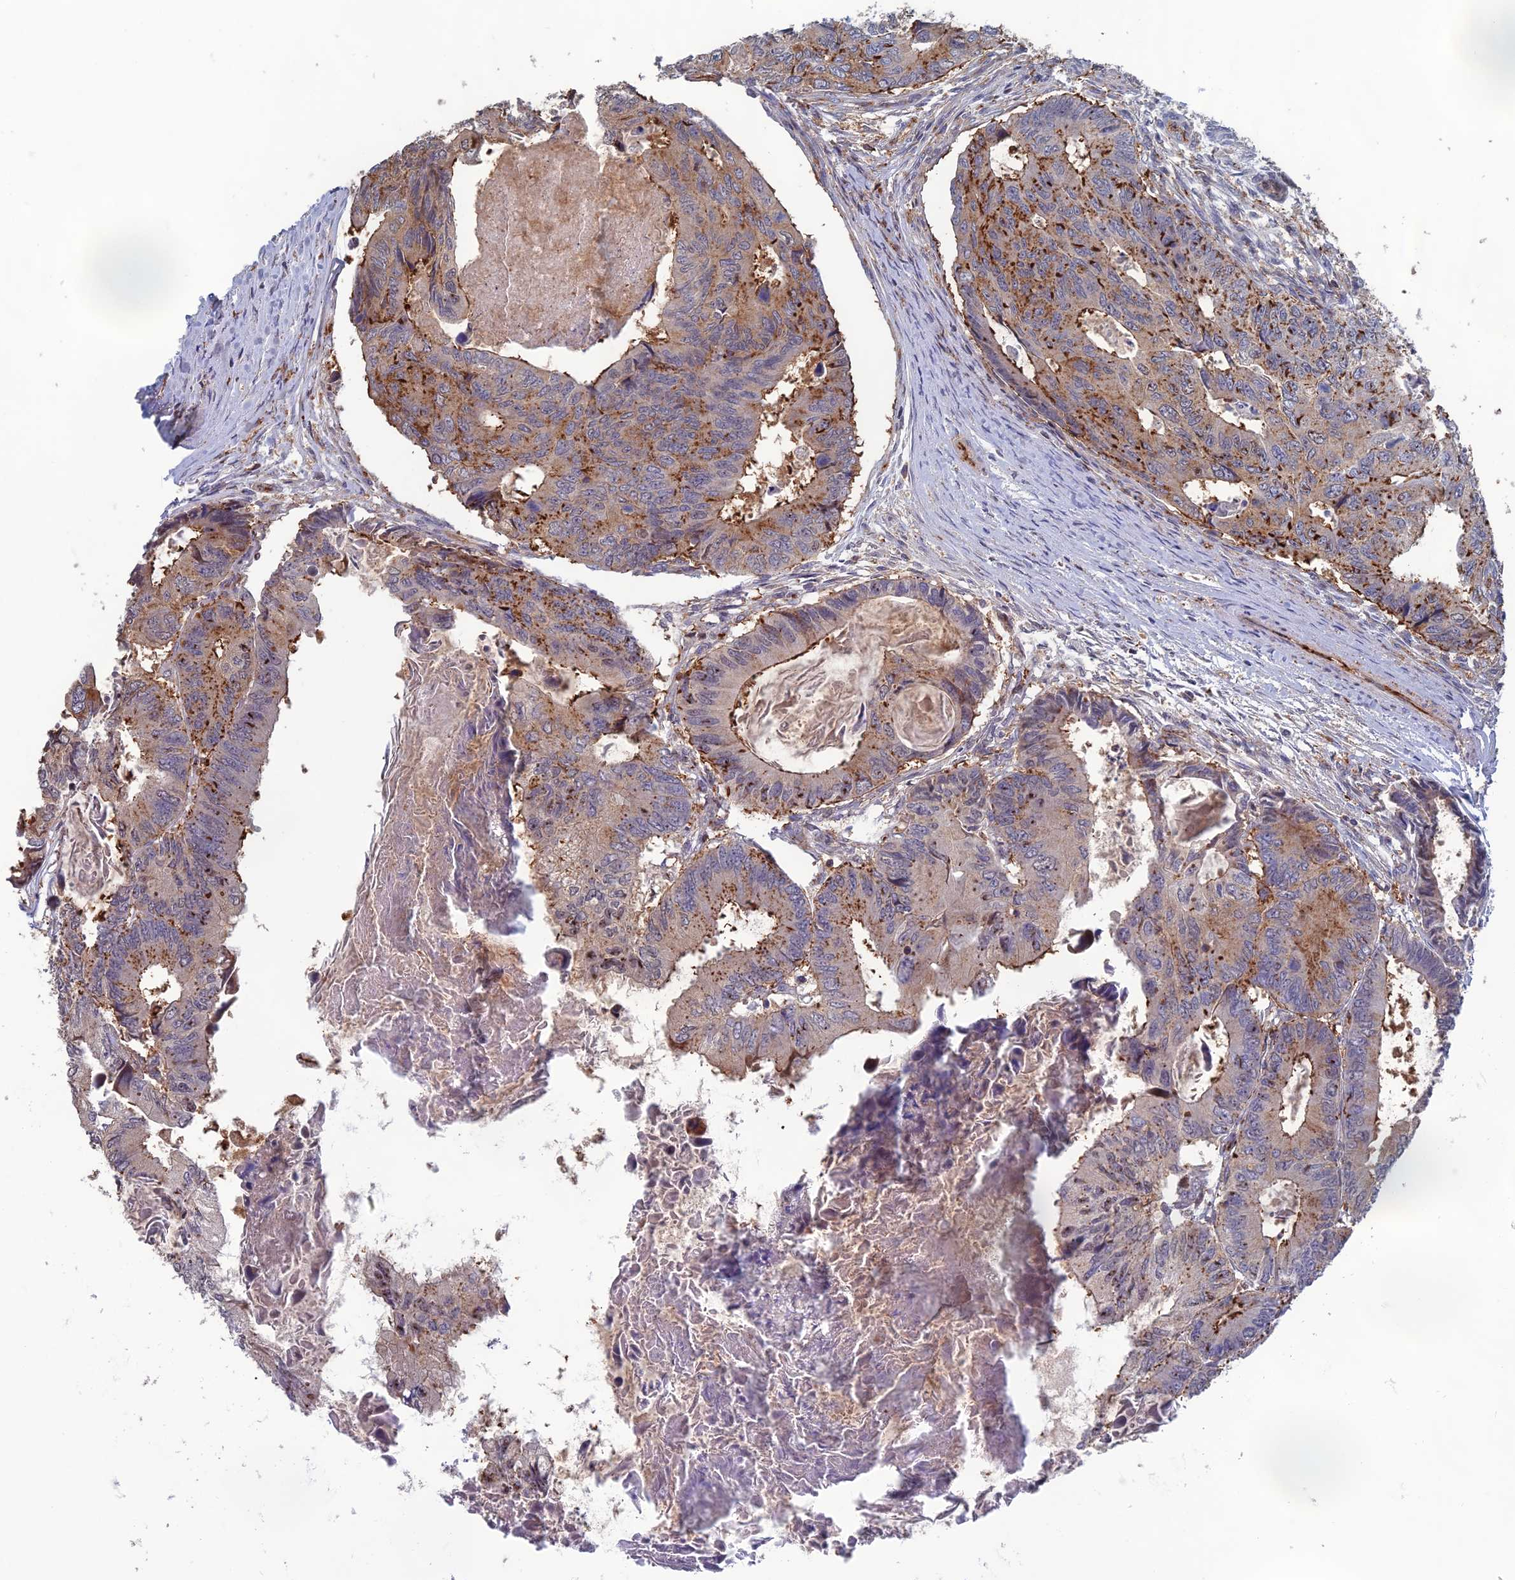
{"staining": {"intensity": "moderate", "quantity": "25%-75%", "location": "cytoplasmic/membranous"}, "tissue": "colorectal cancer", "cell_type": "Tumor cells", "image_type": "cancer", "snomed": [{"axis": "morphology", "description": "Adenocarcinoma, NOS"}, {"axis": "topography", "description": "Colon"}], "caption": "Protein expression analysis of colorectal cancer (adenocarcinoma) displays moderate cytoplasmic/membranous expression in approximately 25%-75% of tumor cells.", "gene": "C15orf62", "patient": {"sex": "male", "age": 85}}